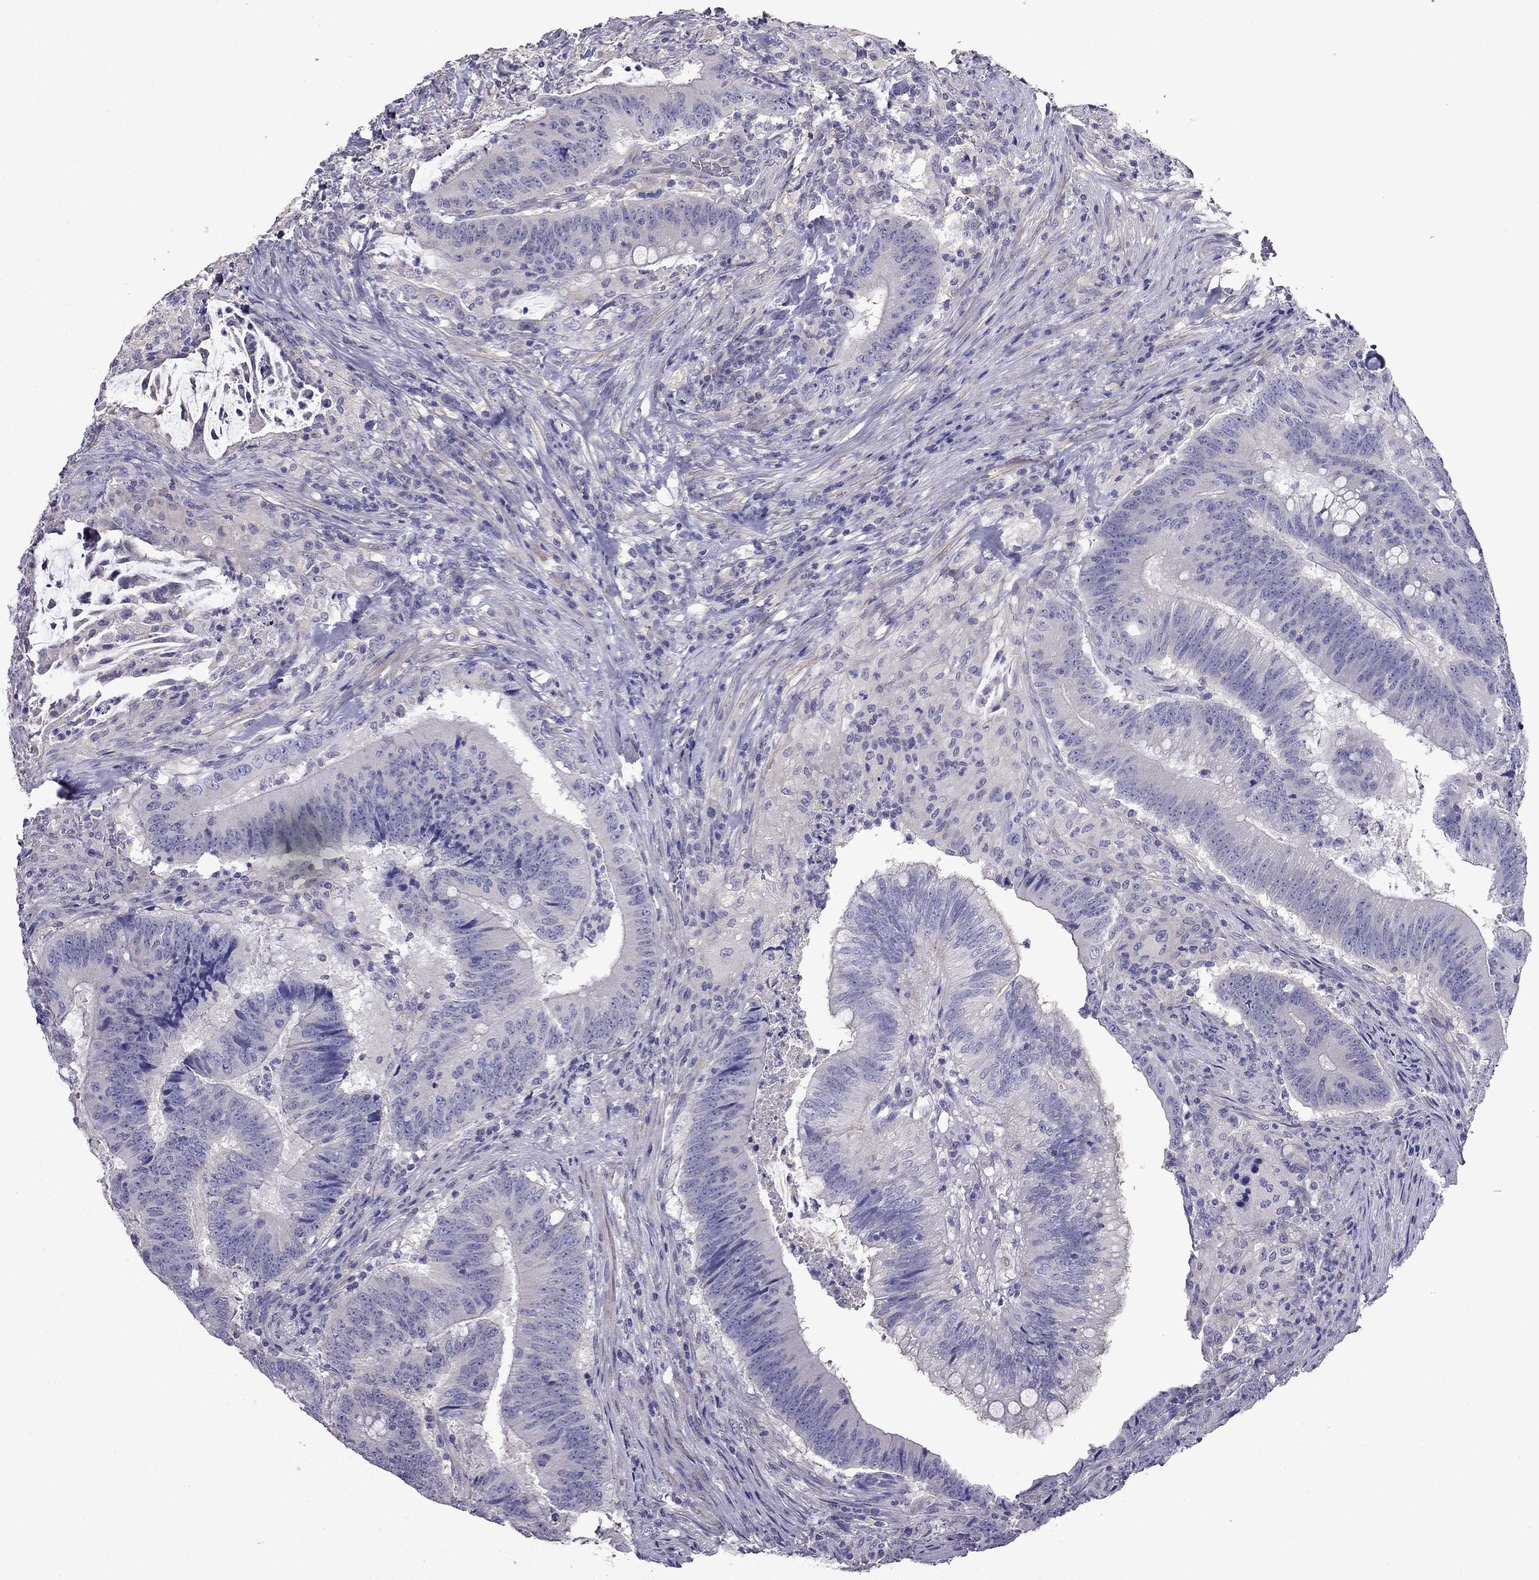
{"staining": {"intensity": "negative", "quantity": "none", "location": "none"}, "tissue": "colorectal cancer", "cell_type": "Tumor cells", "image_type": "cancer", "snomed": [{"axis": "morphology", "description": "Adenocarcinoma, NOS"}, {"axis": "topography", "description": "Colon"}], "caption": "Human adenocarcinoma (colorectal) stained for a protein using immunohistochemistry shows no positivity in tumor cells.", "gene": "SCNN1D", "patient": {"sex": "female", "age": 87}}